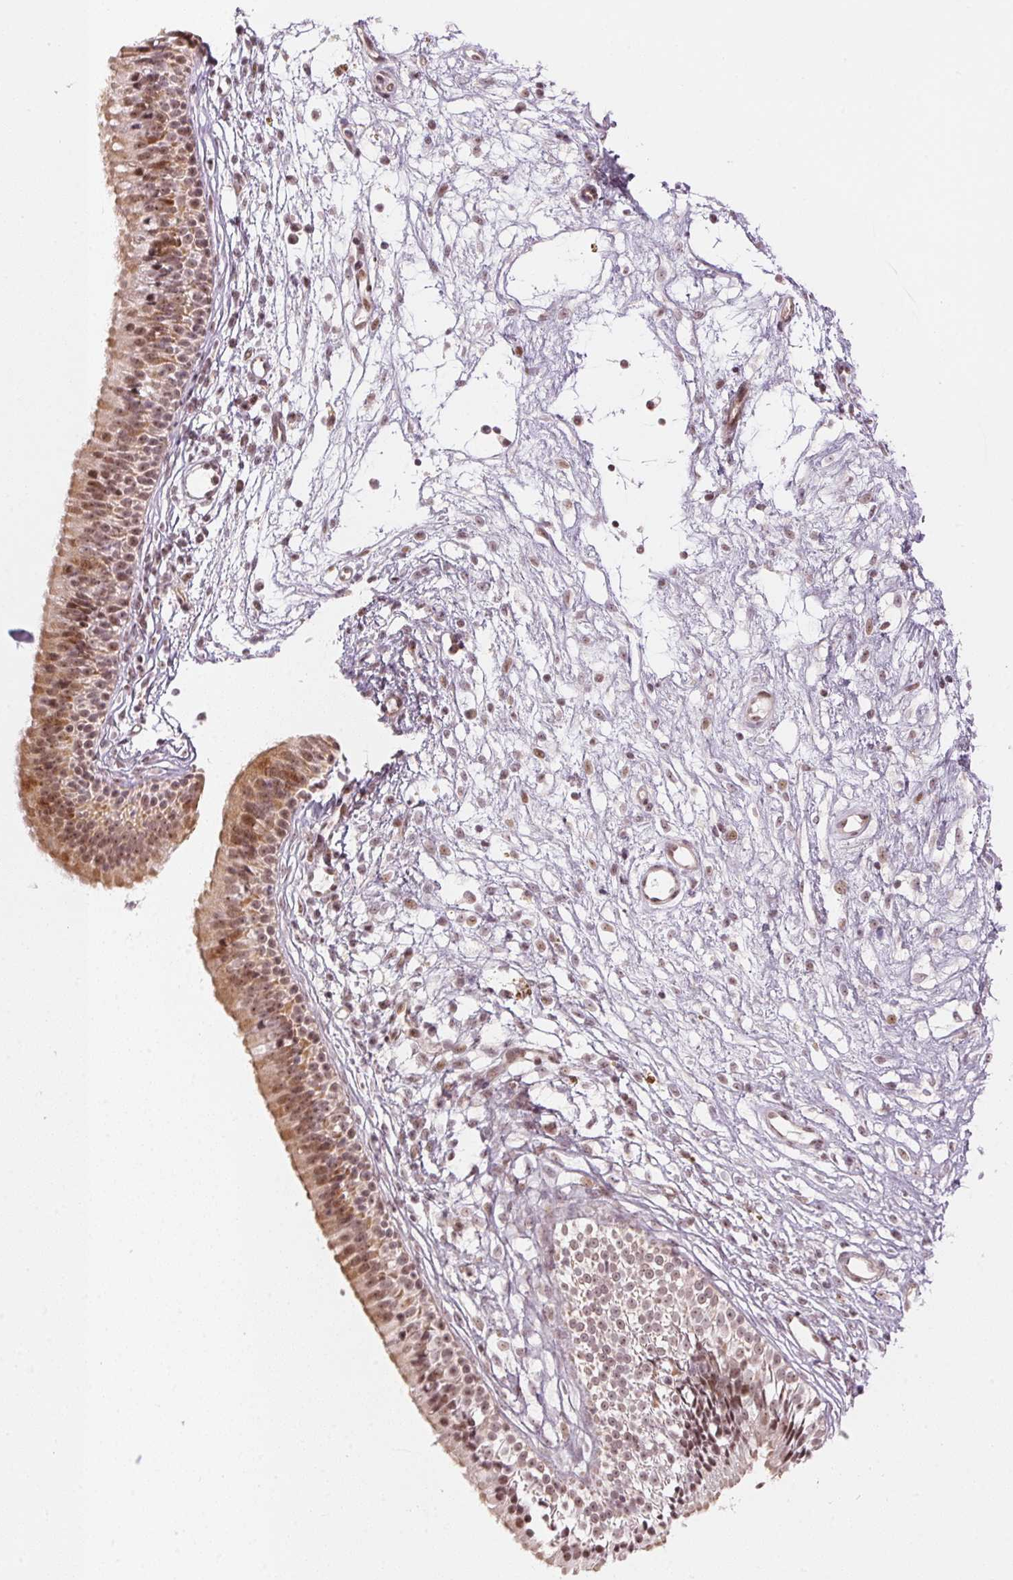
{"staining": {"intensity": "moderate", "quantity": ">75%", "location": "cytoplasmic/membranous,nuclear"}, "tissue": "nasopharynx", "cell_type": "Respiratory epithelial cells", "image_type": "normal", "snomed": [{"axis": "morphology", "description": "Normal tissue, NOS"}, {"axis": "topography", "description": "Nasopharynx"}], "caption": "IHC (DAB) staining of benign human nasopharynx displays moderate cytoplasmic/membranous,nuclear protein expression in approximately >75% of respiratory epithelial cells.", "gene": "KAT6A", "patient": {"sex": "male", "age": 24}}